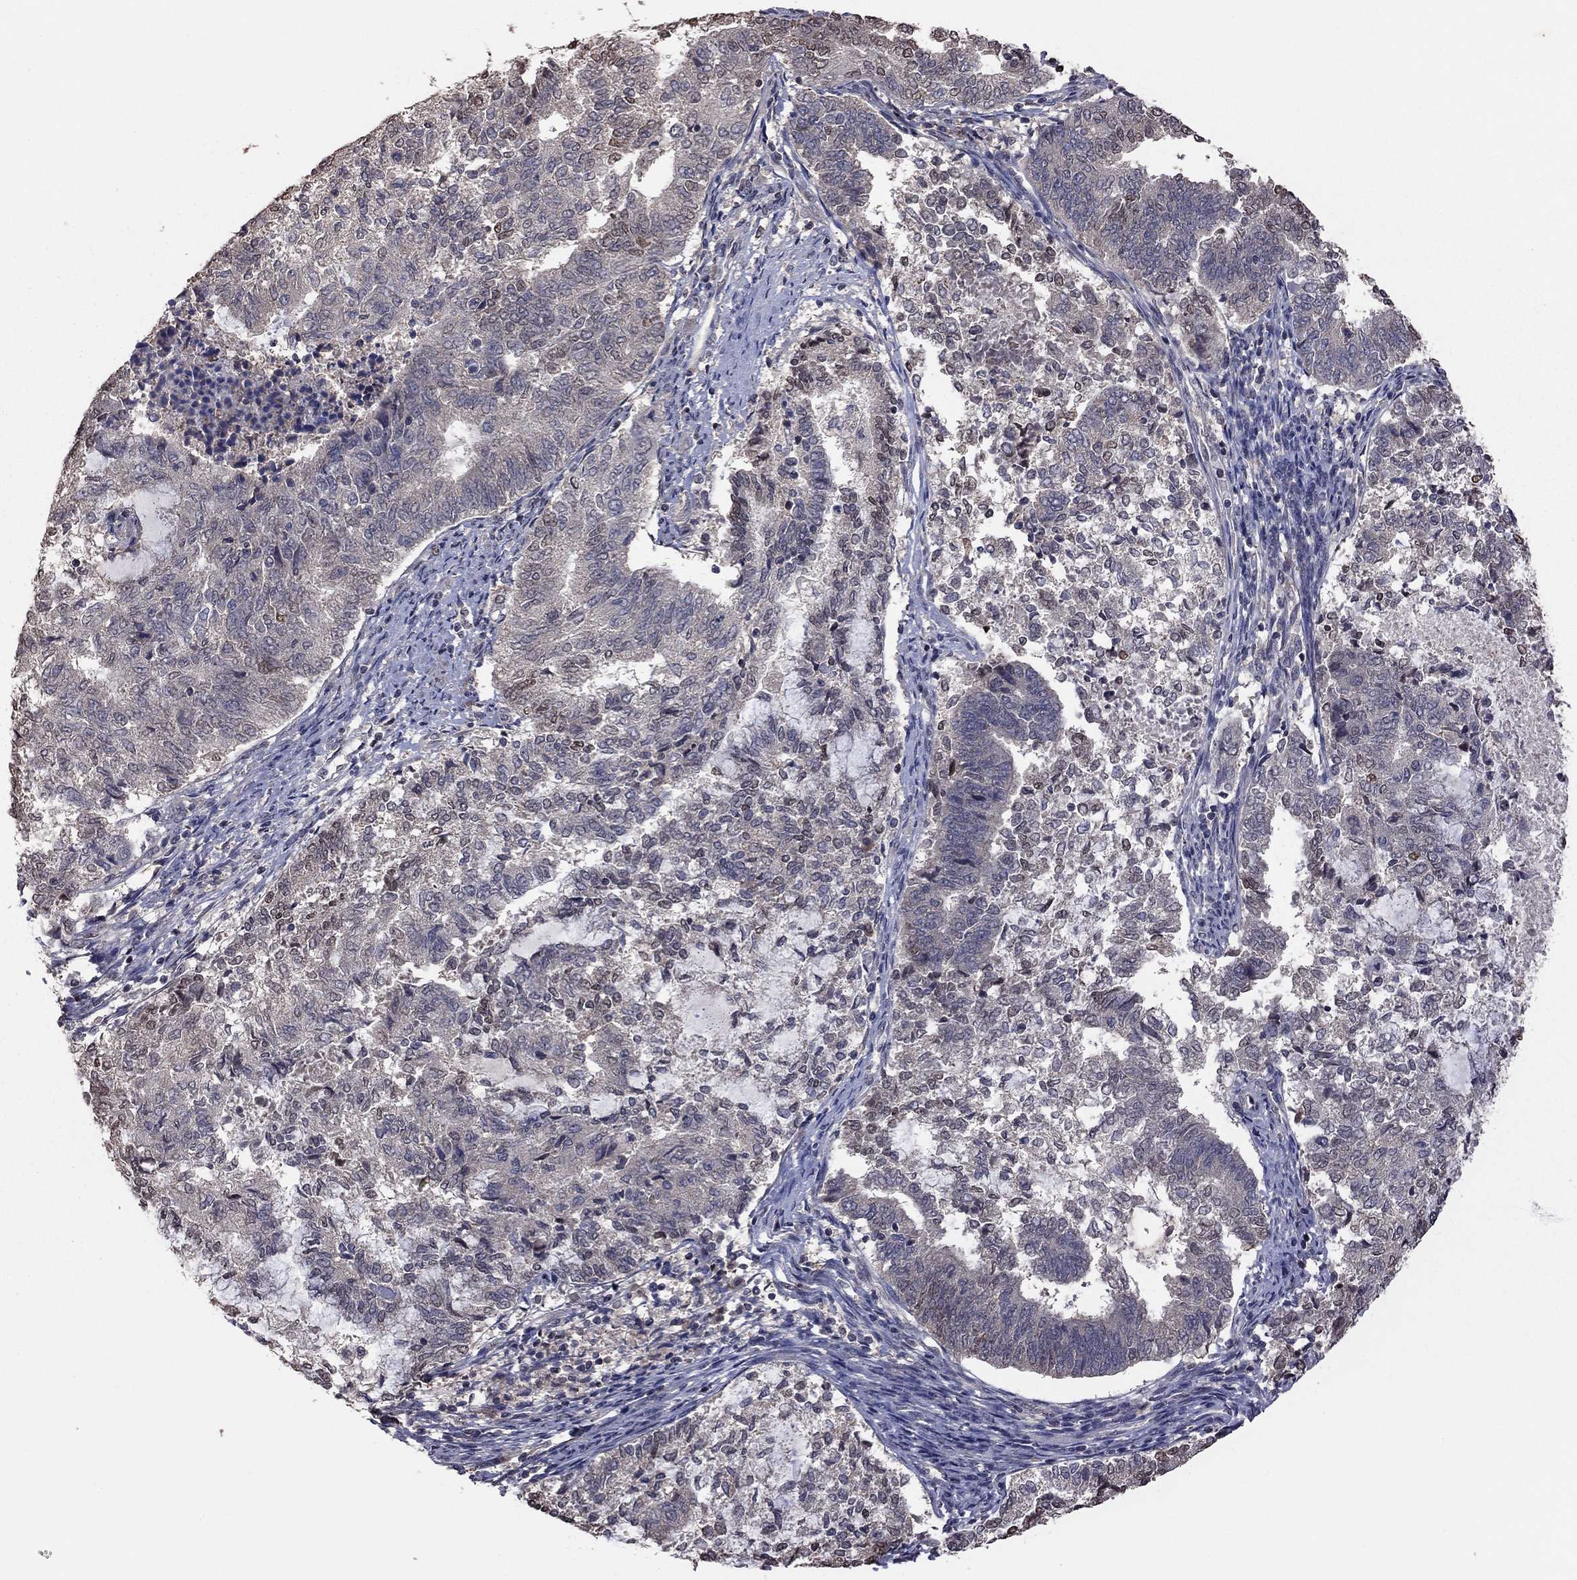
{"staining": {"intensity": "negative", "quantity": "none", "location": "none"}, "tissue": "endometrial cancer", "cell_type": "Tumor cells", "image_type": "cancer", "snomed": [{"axis": "morphology", "description": "Adenocarcinoma, NOS"}, {"axis": "topography", "description": "Endometrium"}], "caption": "The photomicrograph shows no staining of tumor cells in endometrial cancer (adenocarcinoma).", "gene": "TSNARE1", "patient": {"sex": "female", "age": 65}}